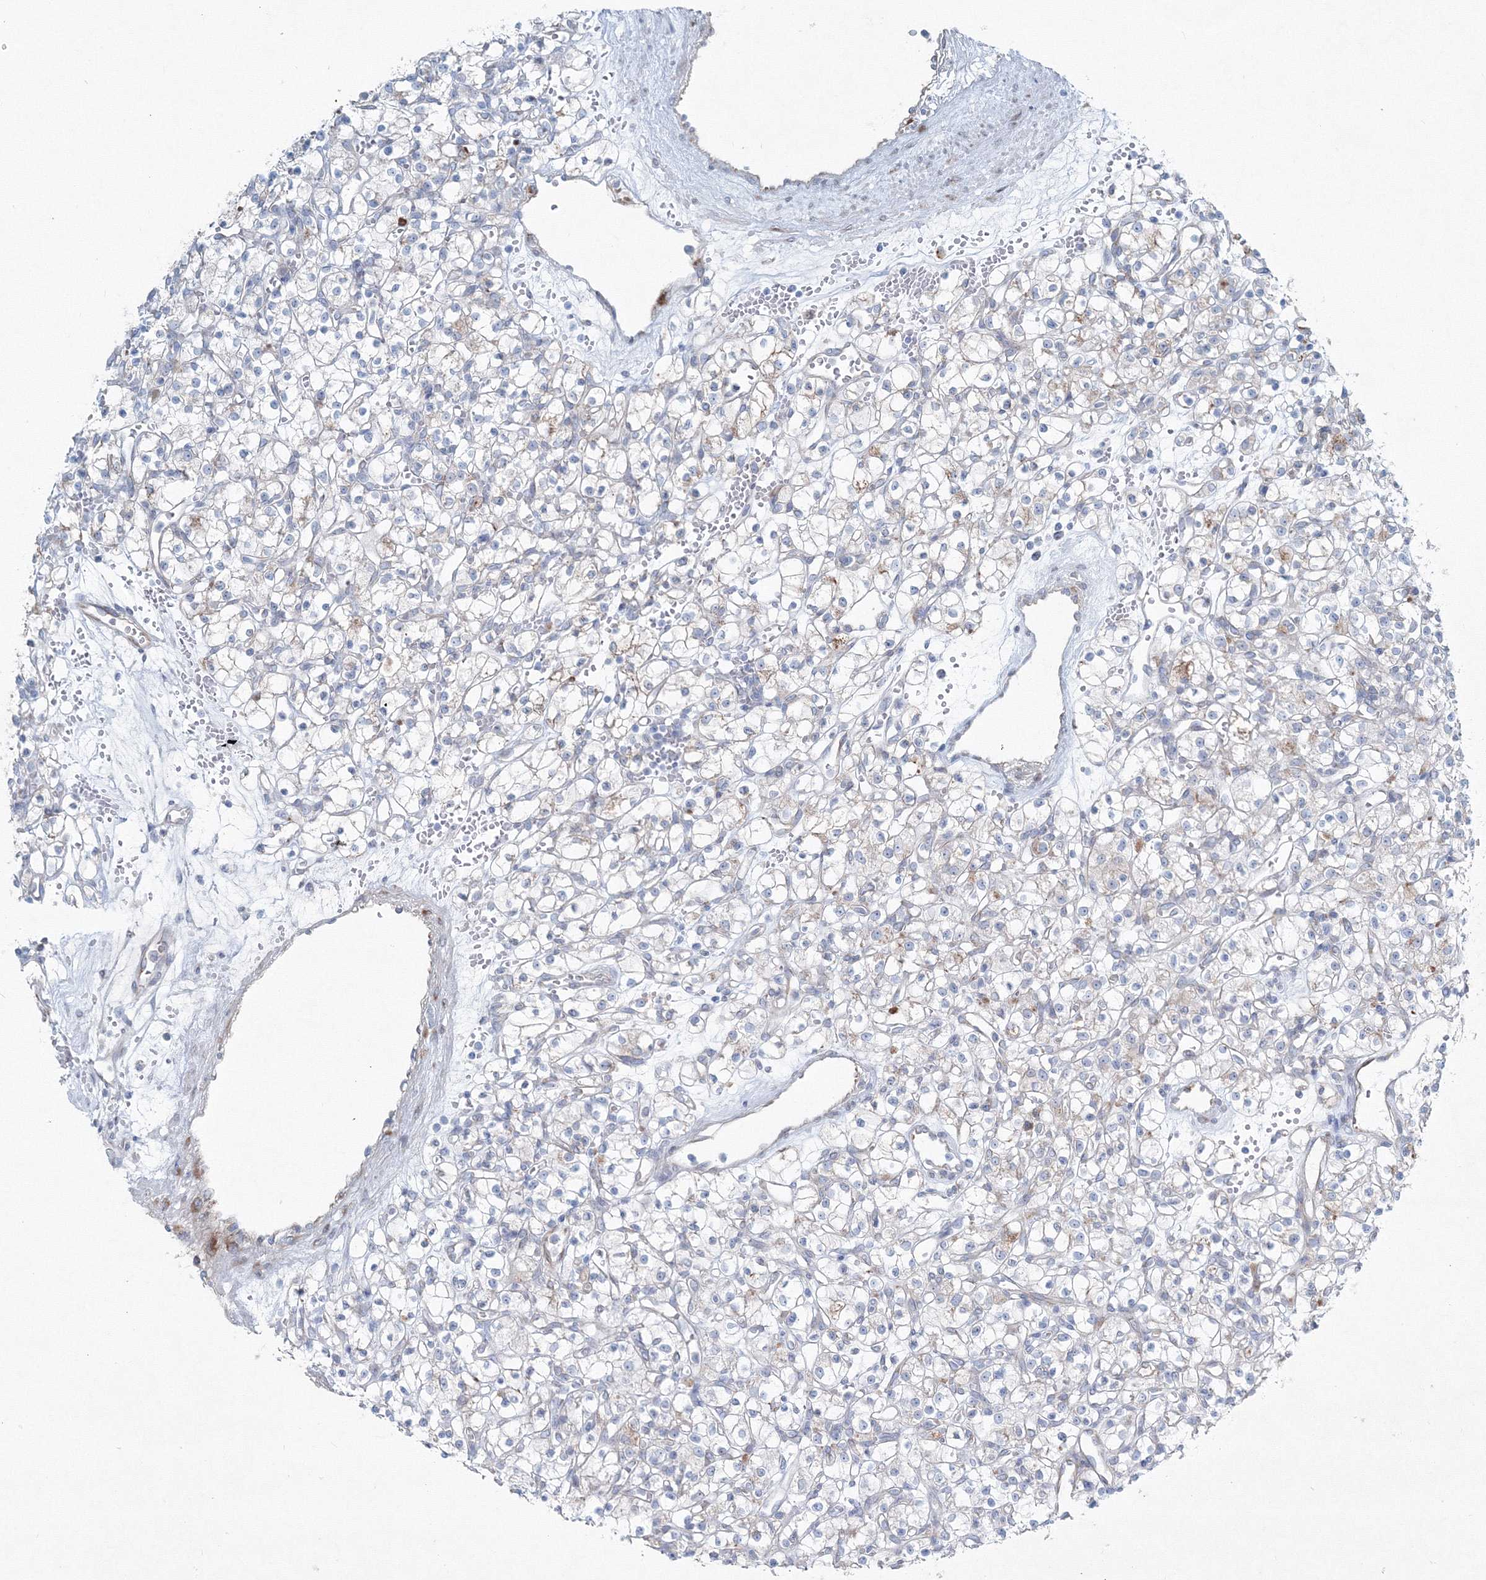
{"staining": {"intensity": "negative", "quantity": "none", "location": "none"}, "tissue": "renal cancer", "cell_type": "Tumor cells", "image_type": "cancer", "snomed": [{"axis": "morphology", "description": "Adenocarcinoma, NOS"}, {"axis": "topography", "description": "Kidney"}], "caption": "Protein analysis of renal adenocarcinoma shows no significant staining in tumor cells.", "gene": "RCN1", "patient": {"sex": "female", "age": 59}}